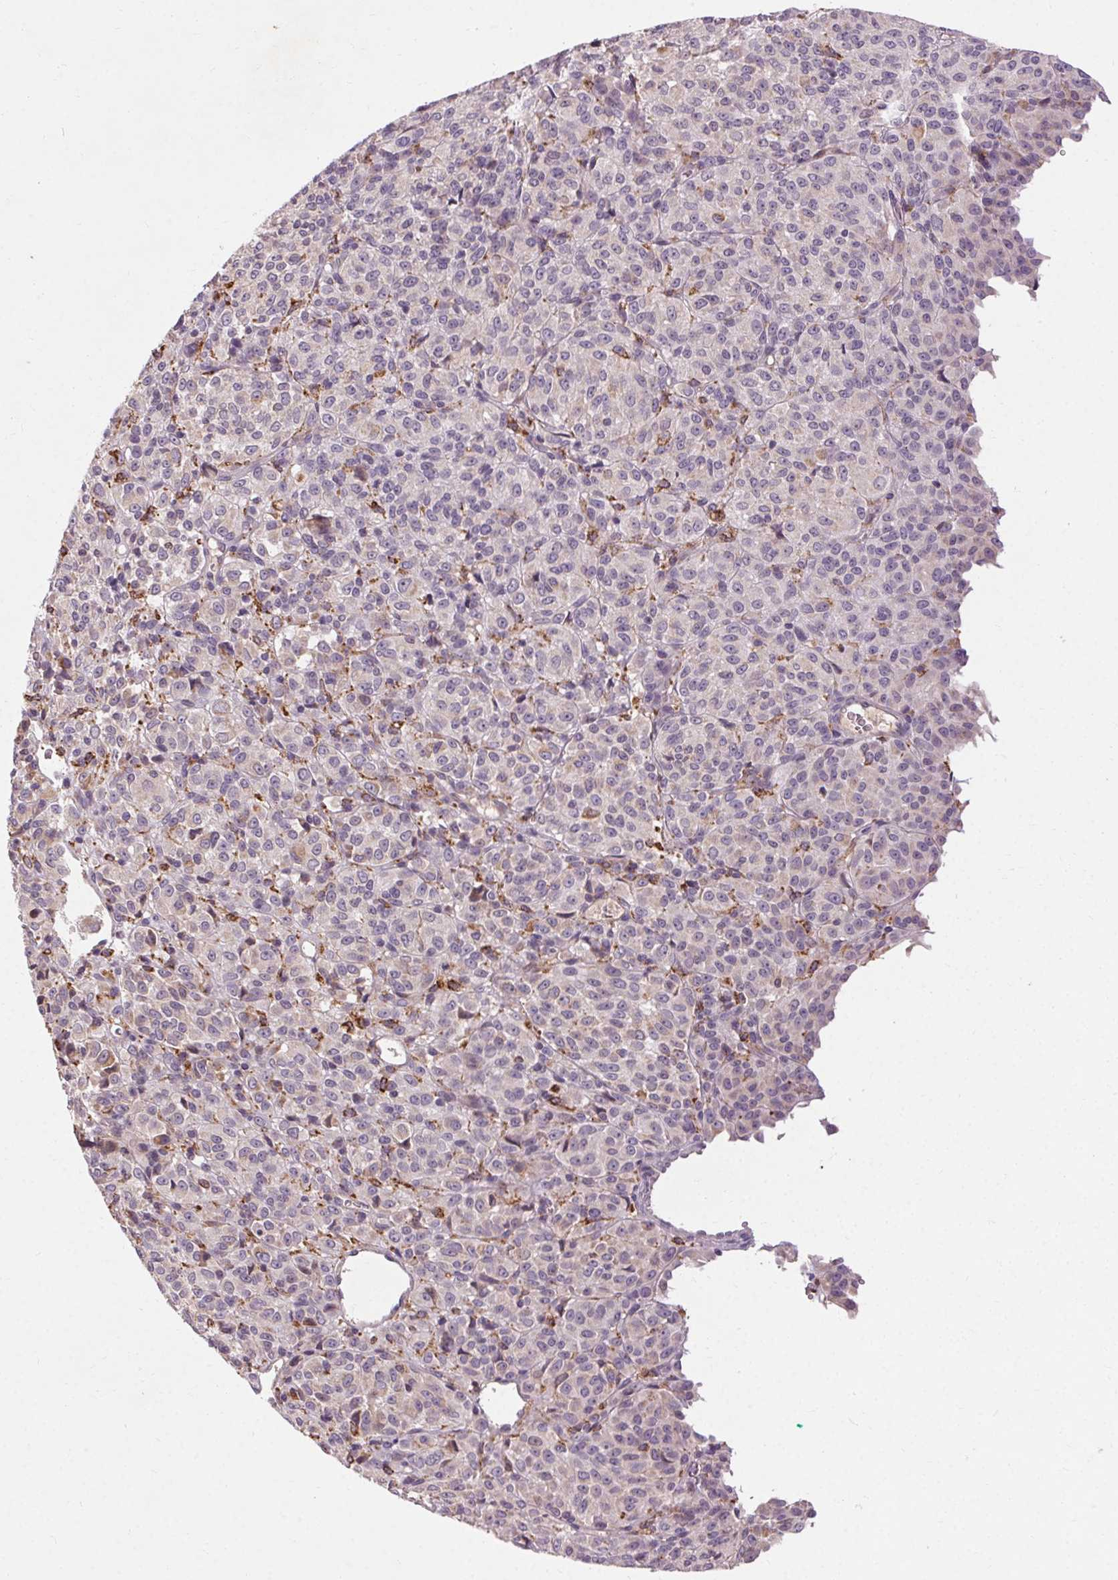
{"staining": {"intensity": "negative", "quantity": "none", "location": "none"}, "tissue": "melanoma", "cell_type": "Tumor cells", "image_type": "cancer", "snomed": [{"axis": "morphology", "description": "Malignant melanoma, Metastatic site"}, {"axis": "topography", "description": "Brain"}], "caption": "Tumor cells show no significant protein expression in melanoma.", "gene": "REP15", "patient": {"sex": "female", "age": 56}}